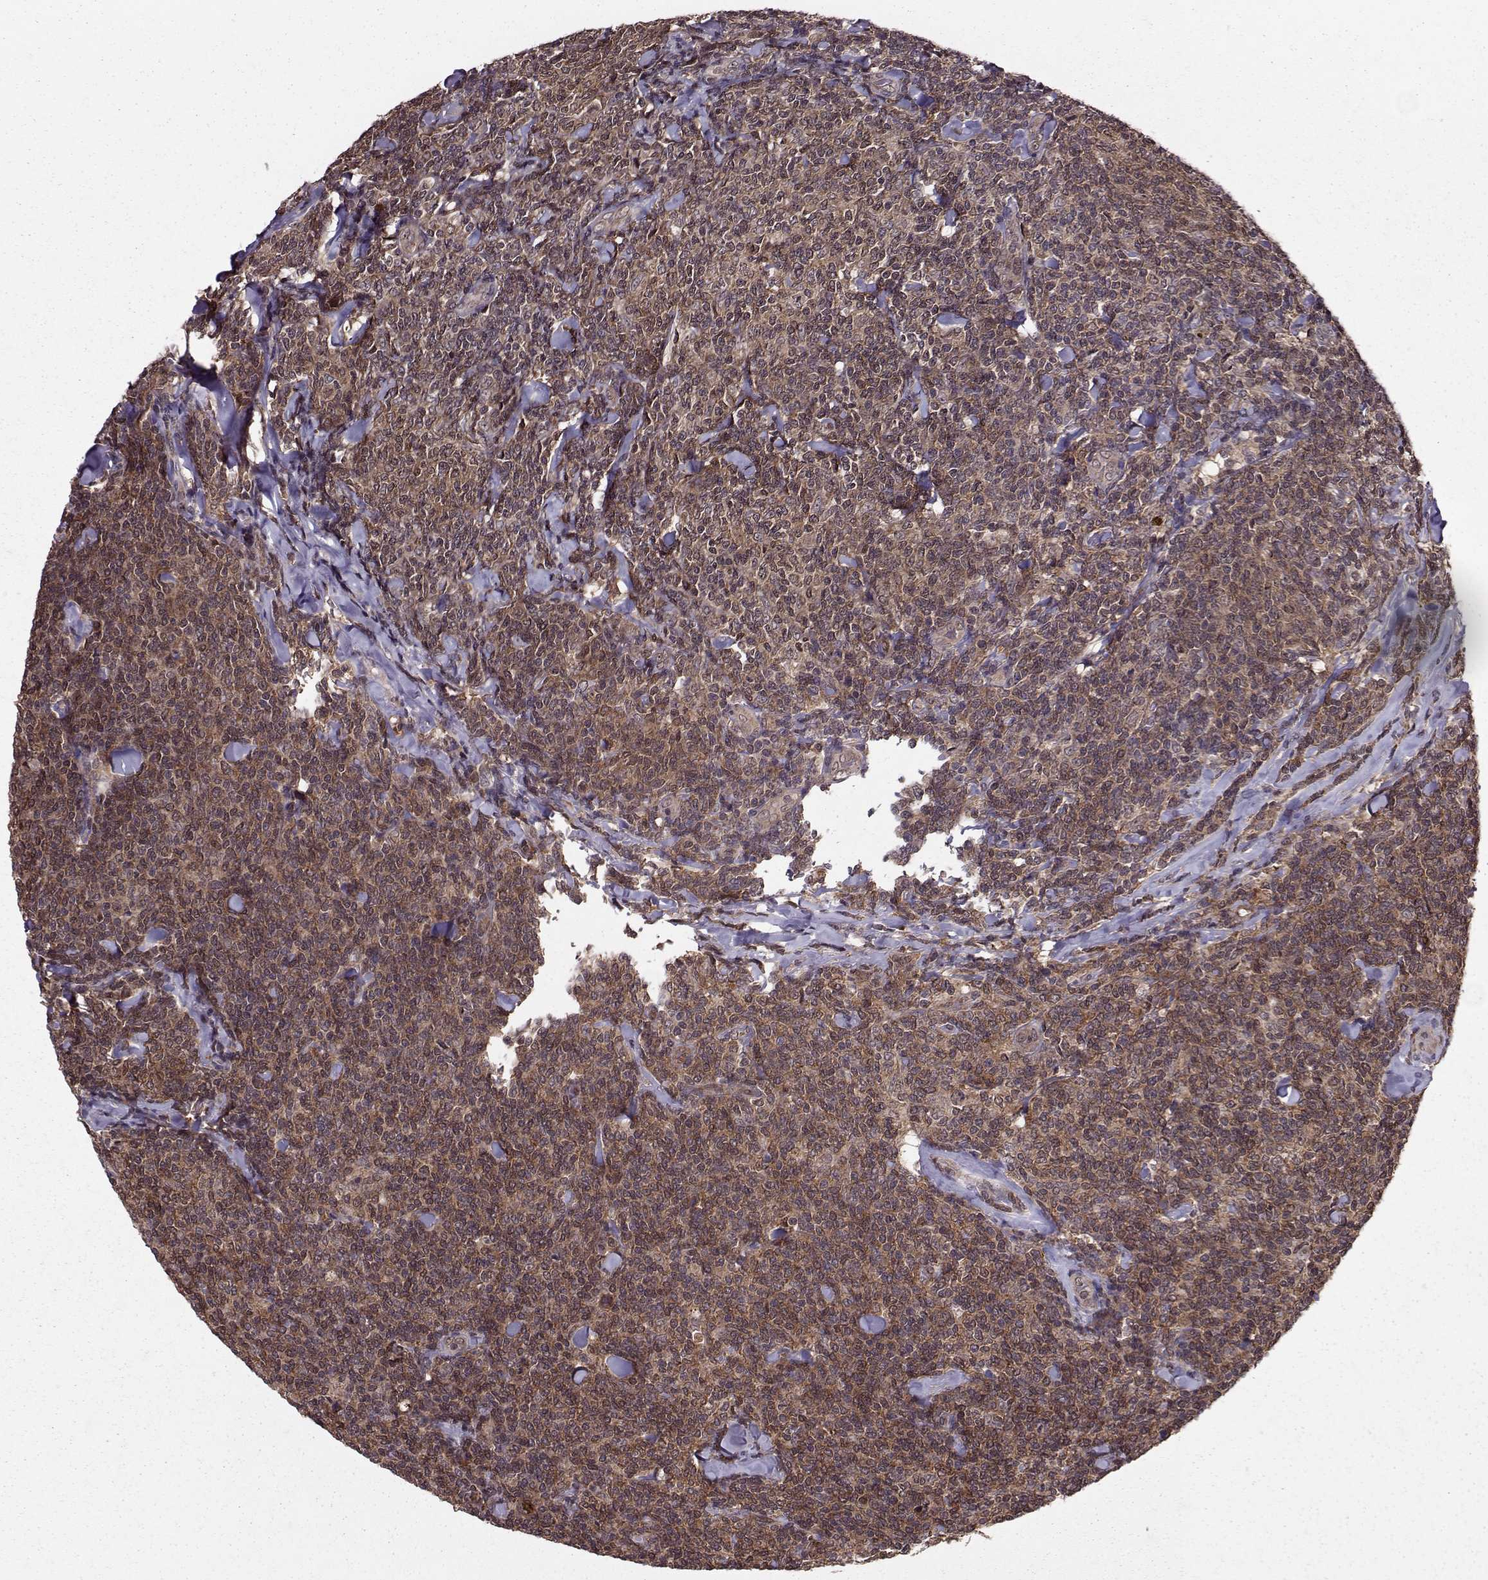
{"staining": {"intensity": "moderate", "quantity": "25%-75%", "location": "cytoplasmic/membranous"}, "tissue": "lymphoma", "cell_type": "Tumor cells", "image_type": "cancer", "snomed": [{"axis": "morphology", "description": "Malignant lymphoma, non-Hodgkin's type, Low grade"}, {"axis": "topography", "description": "Lymph node"}], "caption": "IHC image of human lymphoma stained for a protein (brown), which exhibits medium levels of moderate cytoplasmic/membranous positivity in approximately 25%-75% of tumor cells.", "gene": "PPP2R2A", "patient": {"sex": "female", "age": 56}}